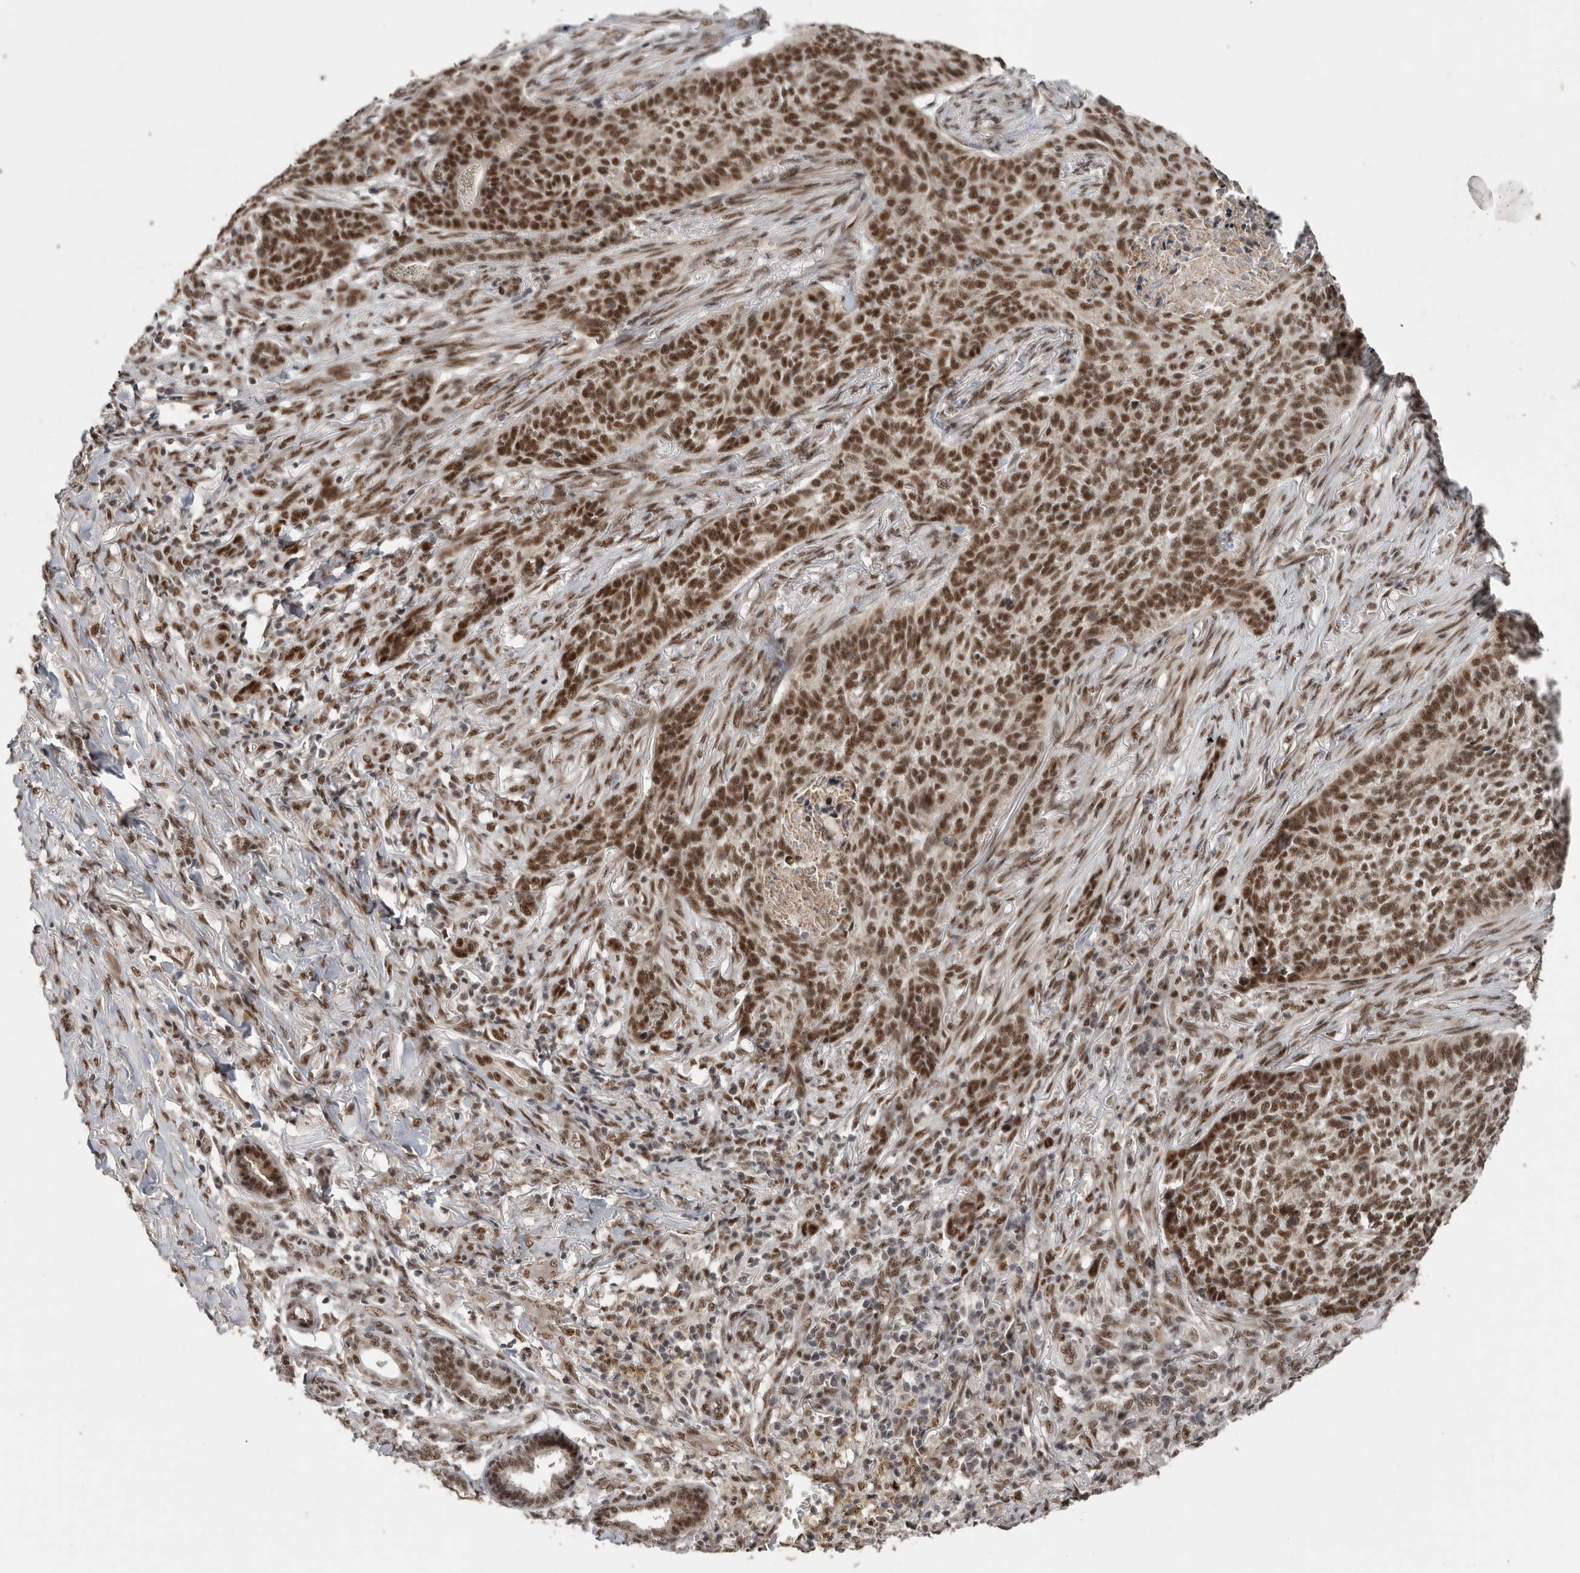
{"staining": {"intensity": "moderate", "quantity": ">75%", "location": "nuclear"}, "tissue": "skin cancer", "cell_type": "Tumor cells", "image_type": "cancer", "snomed": [{"axis": "morphology", "description": "Basal cell carcinoma"}, {"axis": "topography", "description": "Skin"}], "caption": "The micrograph exhibits a brown stain indicating the presence of a protein in the nuclear of tumor cells in basal cell carcinoma (skin).", "gene": "PPP1R10", "patient": {"sex": "male", "age": 85}}